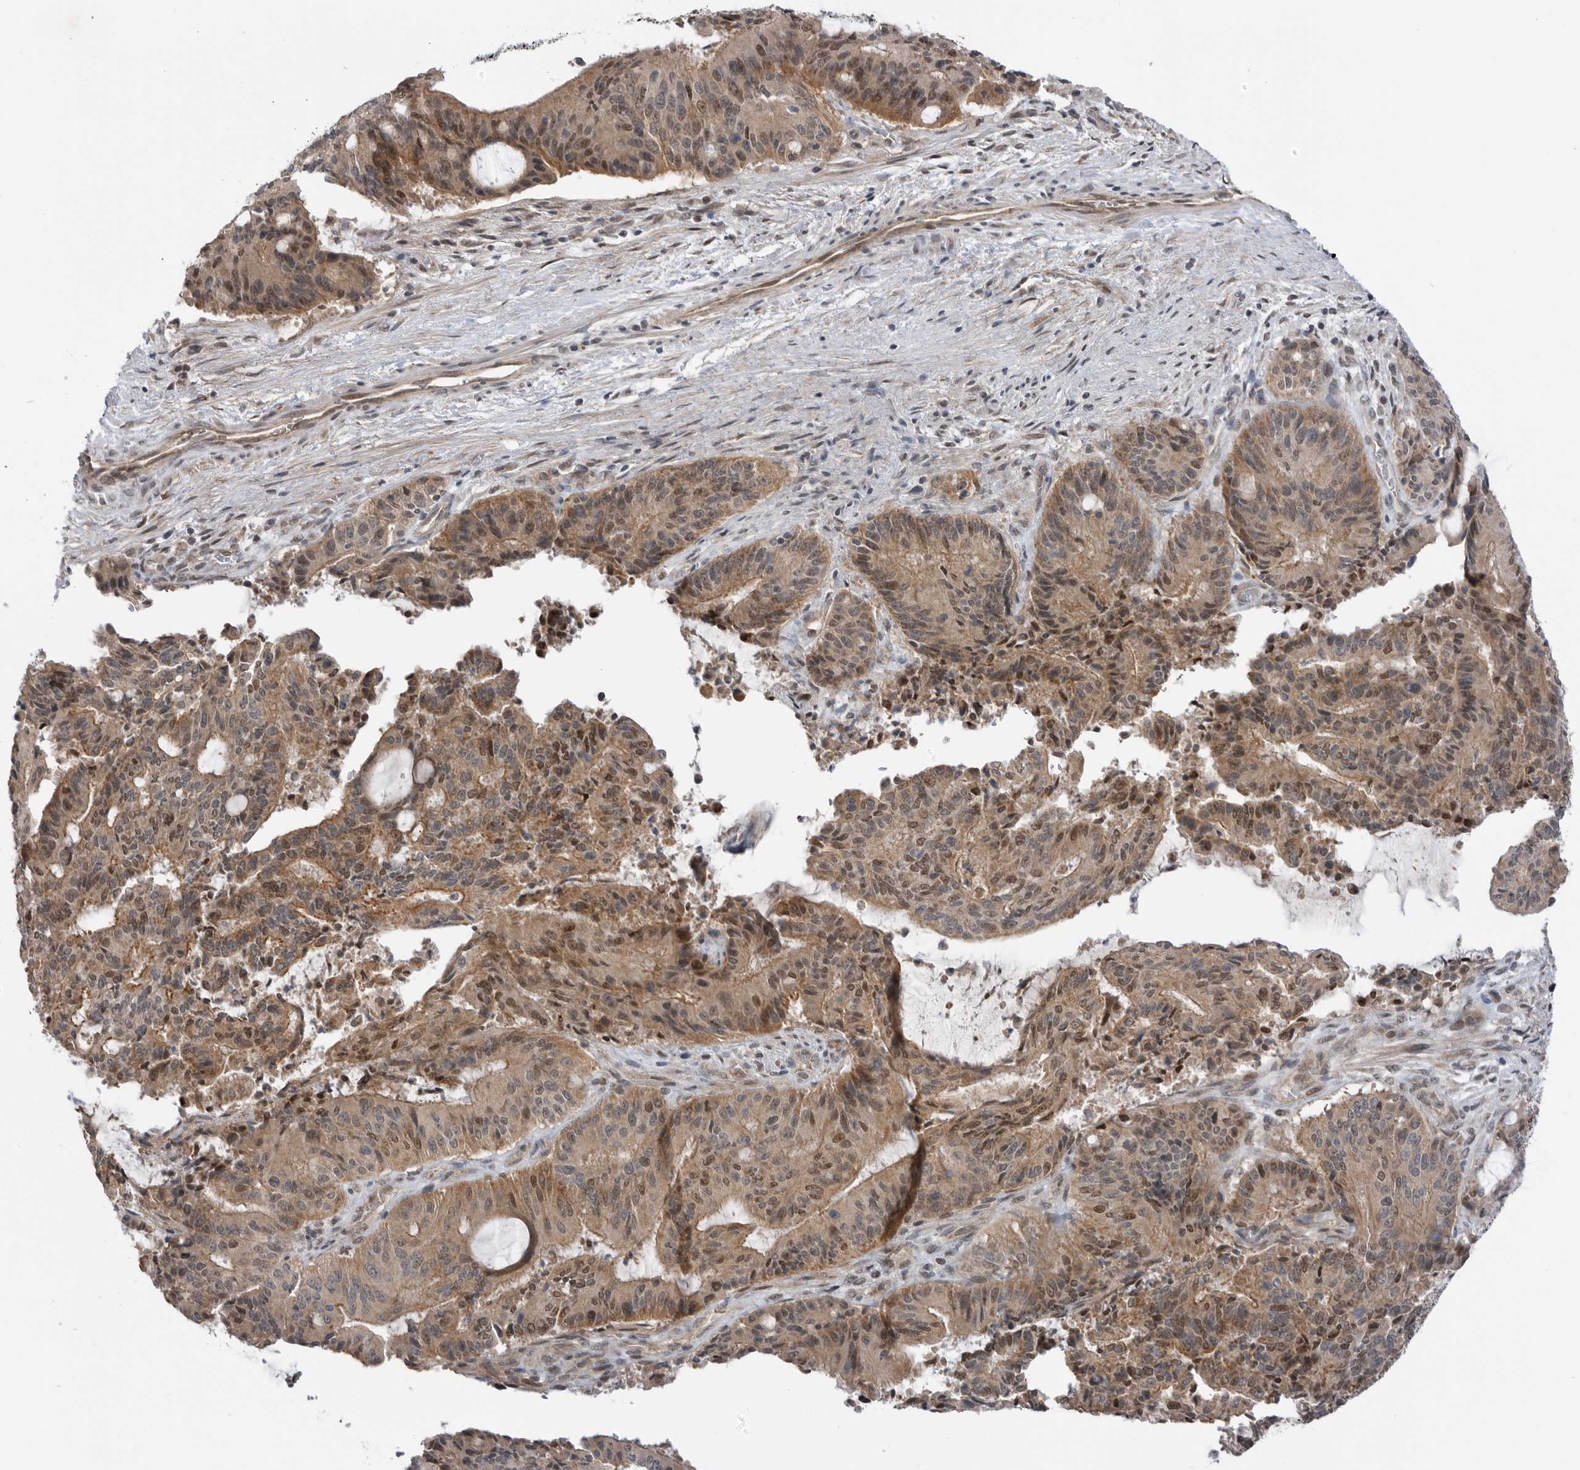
{"staining": {"intensity": "moderate", "quantity": ">75%", "location": "cytoplasmic/membranous,nuclear"}, "tissue": "liver cancer", "cell_type": "Tumor cells", "image_type": "cancer", "snomed": [{"axis": "morphology", "description": "Normal tissue, NOS"}, {"axis": "morphology", "description": "Cholangiocarcinoma"}, {"axis": "topography", "description": "Liver"}, {"axis": "topography", "description": "Peripheral nerve tissue"}], "caption": "Tumor cells reveal moderate cytoplasmic/membranous and nuclear expression in approximately >75% of cells in liver cholangiocarcinoma.", "gene": "NTAQ1", "patient": {"sex": "female", "age": 73}}